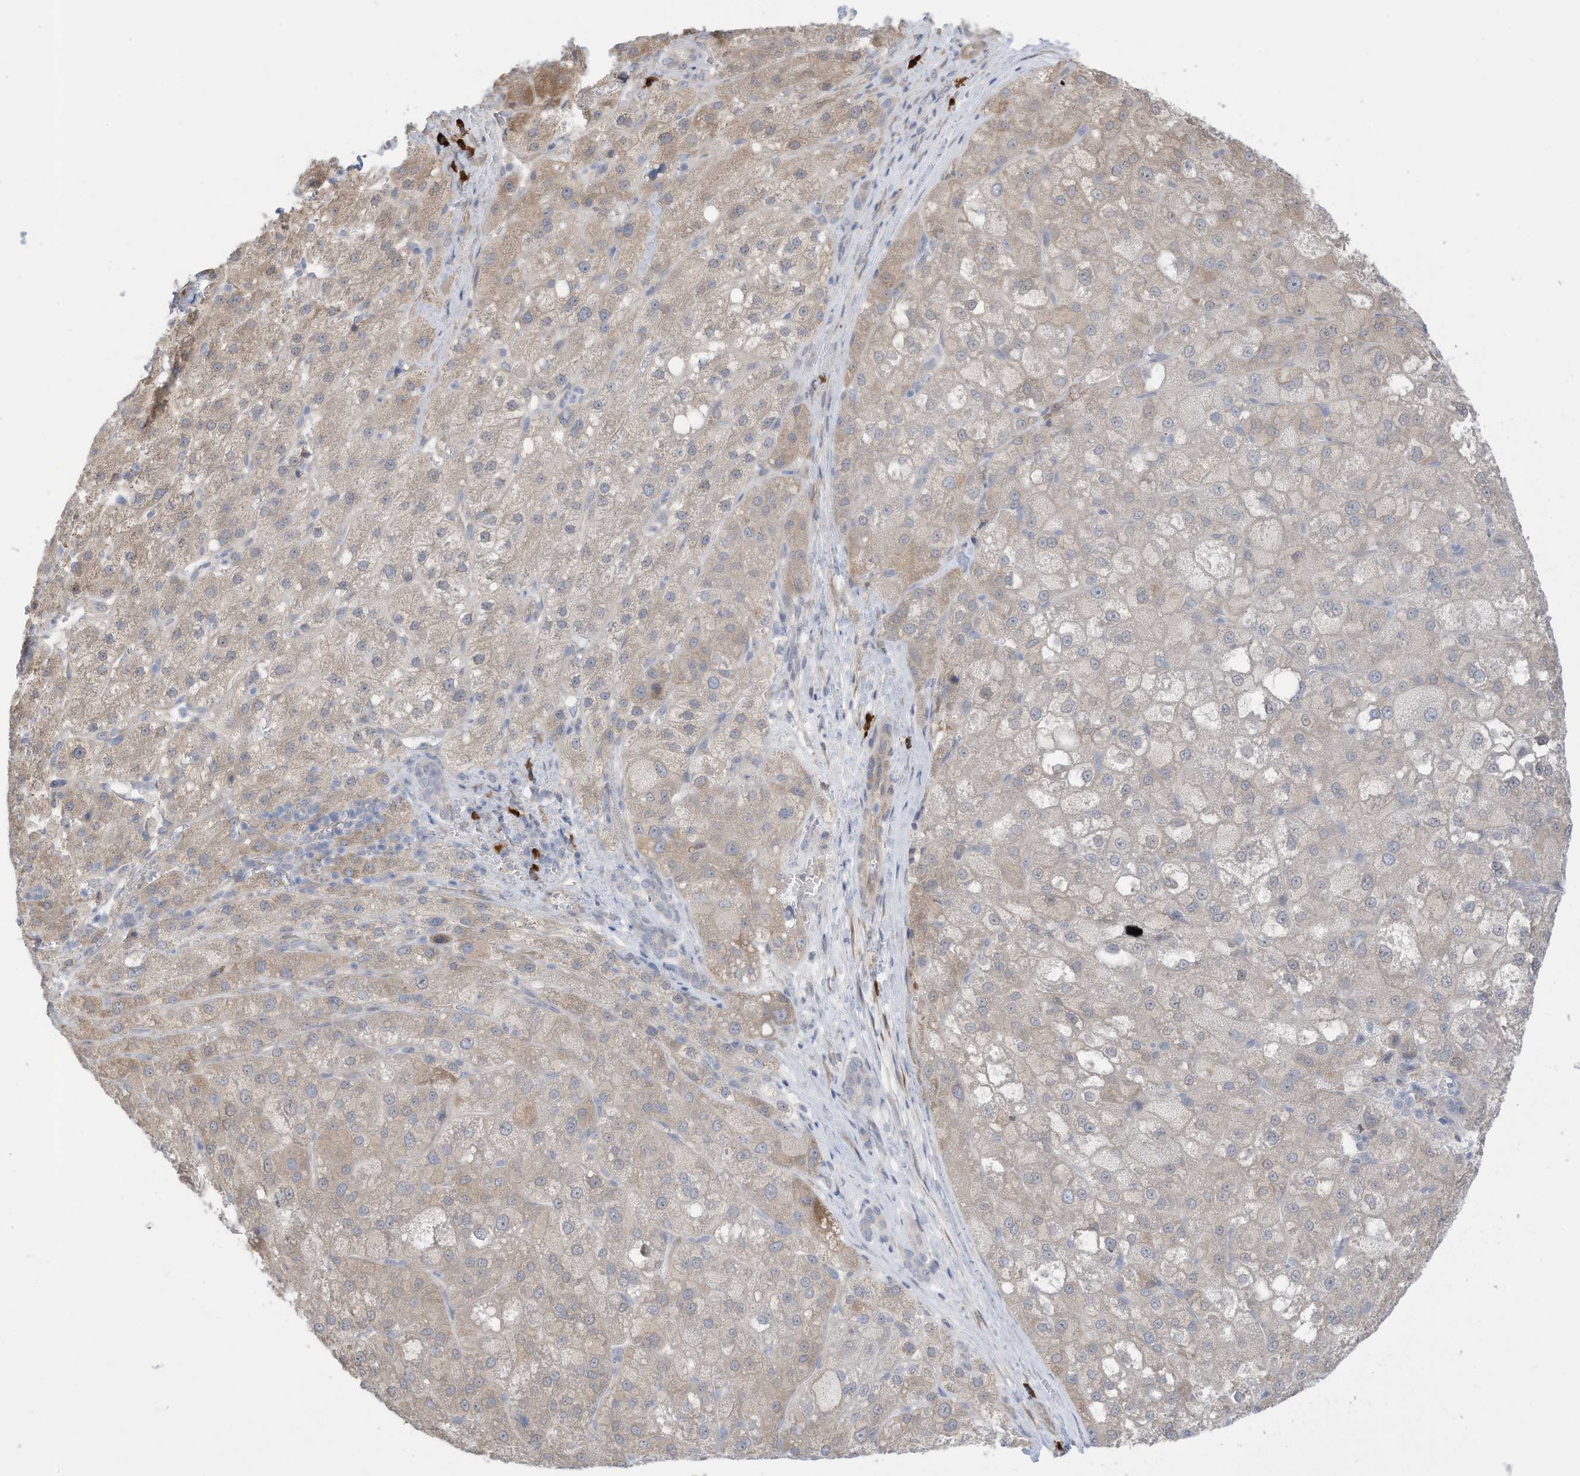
{"staining": {"intensity": "weak", "quantity": "<25%", "location": "cytoplasmic/membranous"}, "tissue": "liver cancer", "cell_type": "Tumor cells", "image_type": "cancer", "snomed": [{"axis": "morphology", "description": "Carcinoma, Hepatocellular, NOS"}, {"axis": "topography", "description": "Liver"}], "caption": "IHC image of neoplastic tissue: human liver cancer stained with DAB (3,3'-diaminobenzidine) reveals no significant protein expression in tumor cells. (DAB (3,3'-diaminobenzidine) immunohistochemistry (IHC) with hematoxylin counter stain).", "gene": "ZNF292", "patient": {"sex": "male", "age": 57}}